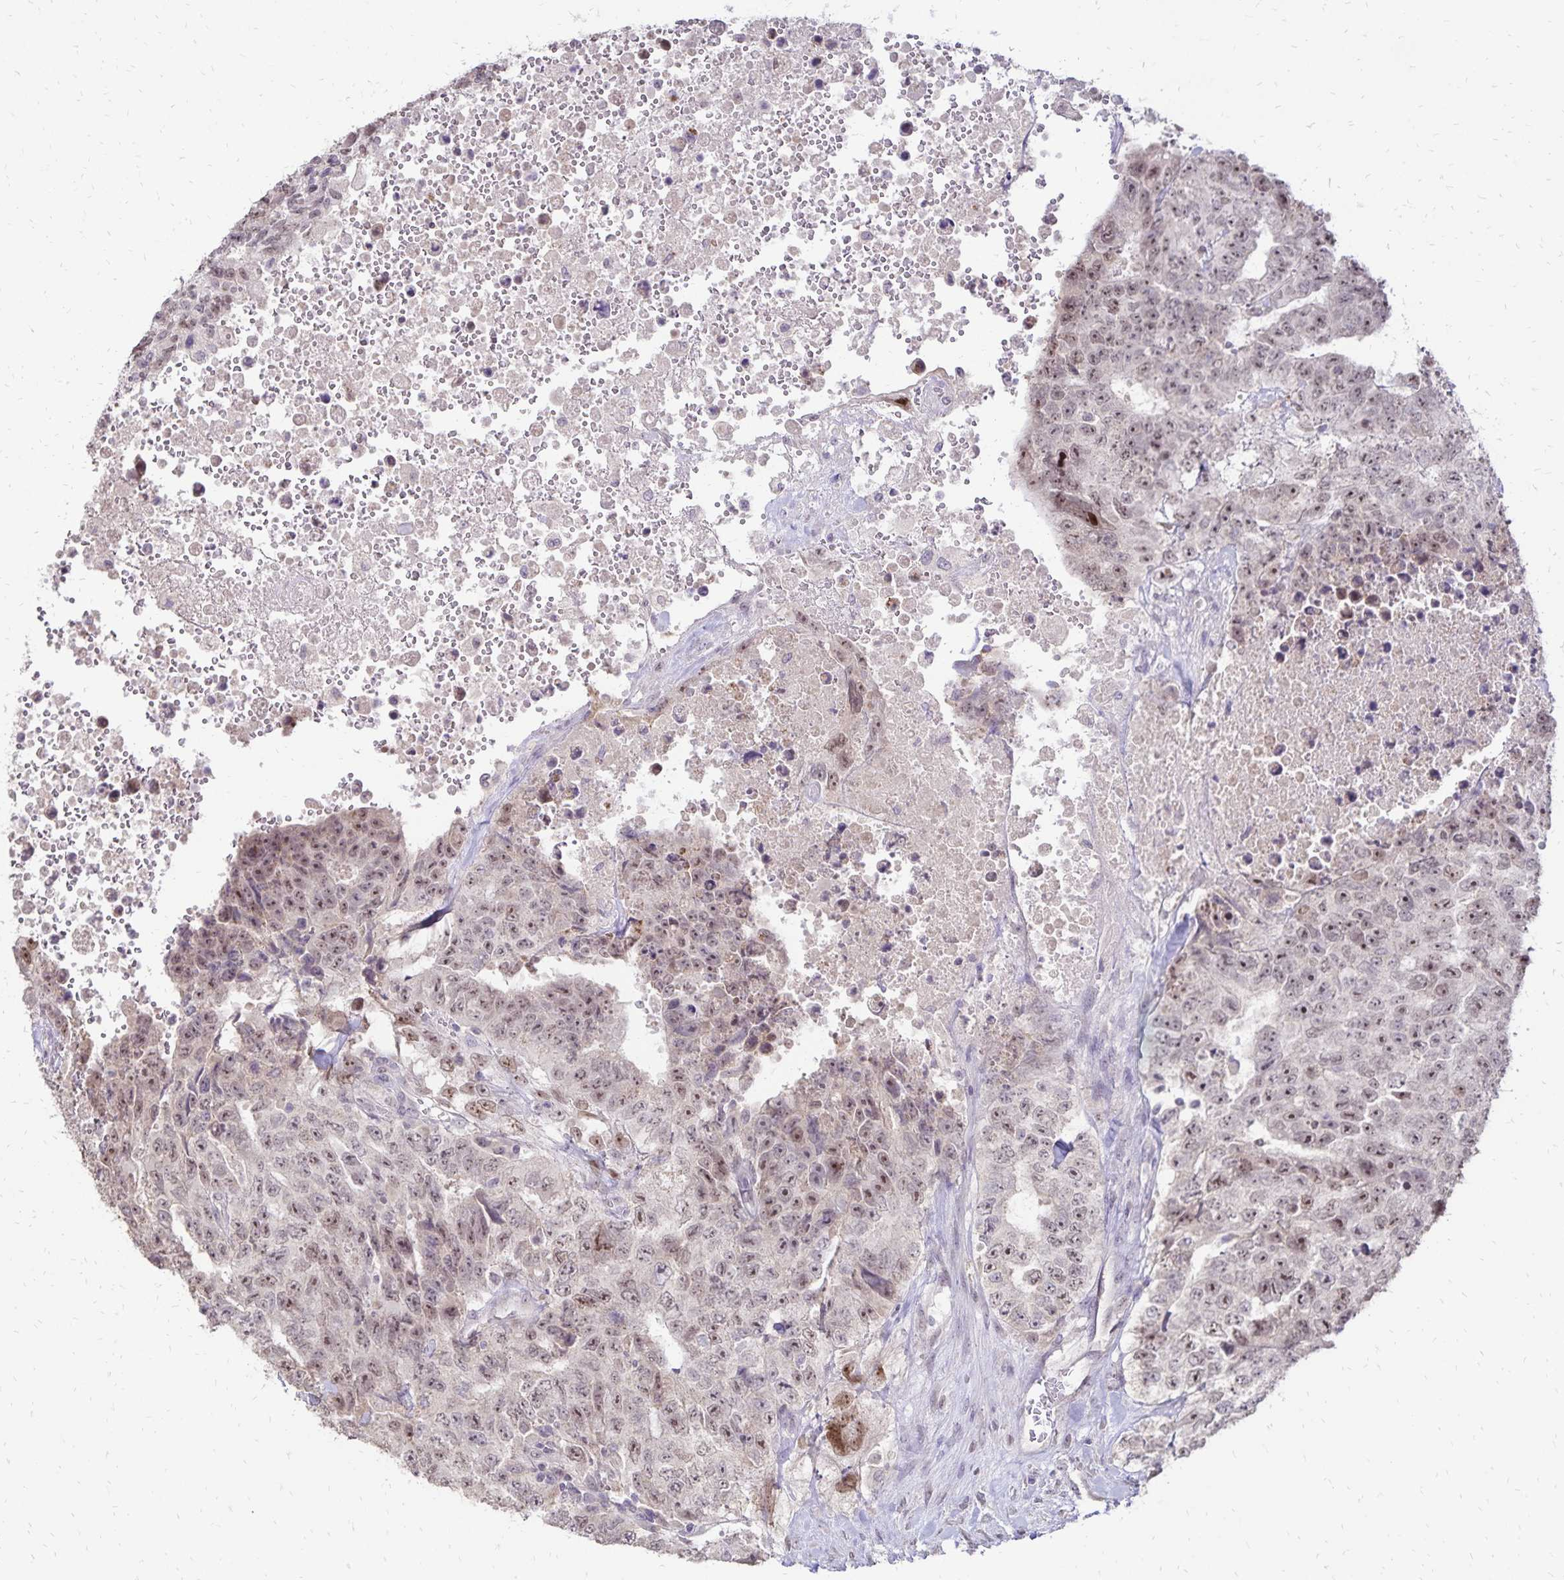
{"staining": {"intensity": "weak", "quantity": ">75%", "location": "nuclear"}, "tissue": "testis cancer", "cell_type": "Tumor cells", "image_type": "cancer", "snomed": [{"axis": "morphology", "description": "Carcinoma, Embryonal, NOS"}, {"axis": "topography", "description": "Testis"}], "caption": "Brown immunohistochemical staining in embryonal carcinoma (testis) demonstrates weak nuclear positivity in approximately >75% of tumor cells. (DAB (3,3'-diaminobenzidine) = brown stain, brightfield microscopy at high magnification).", "gene": "POLB", "patient": {"sex": "male", "age": 24}}